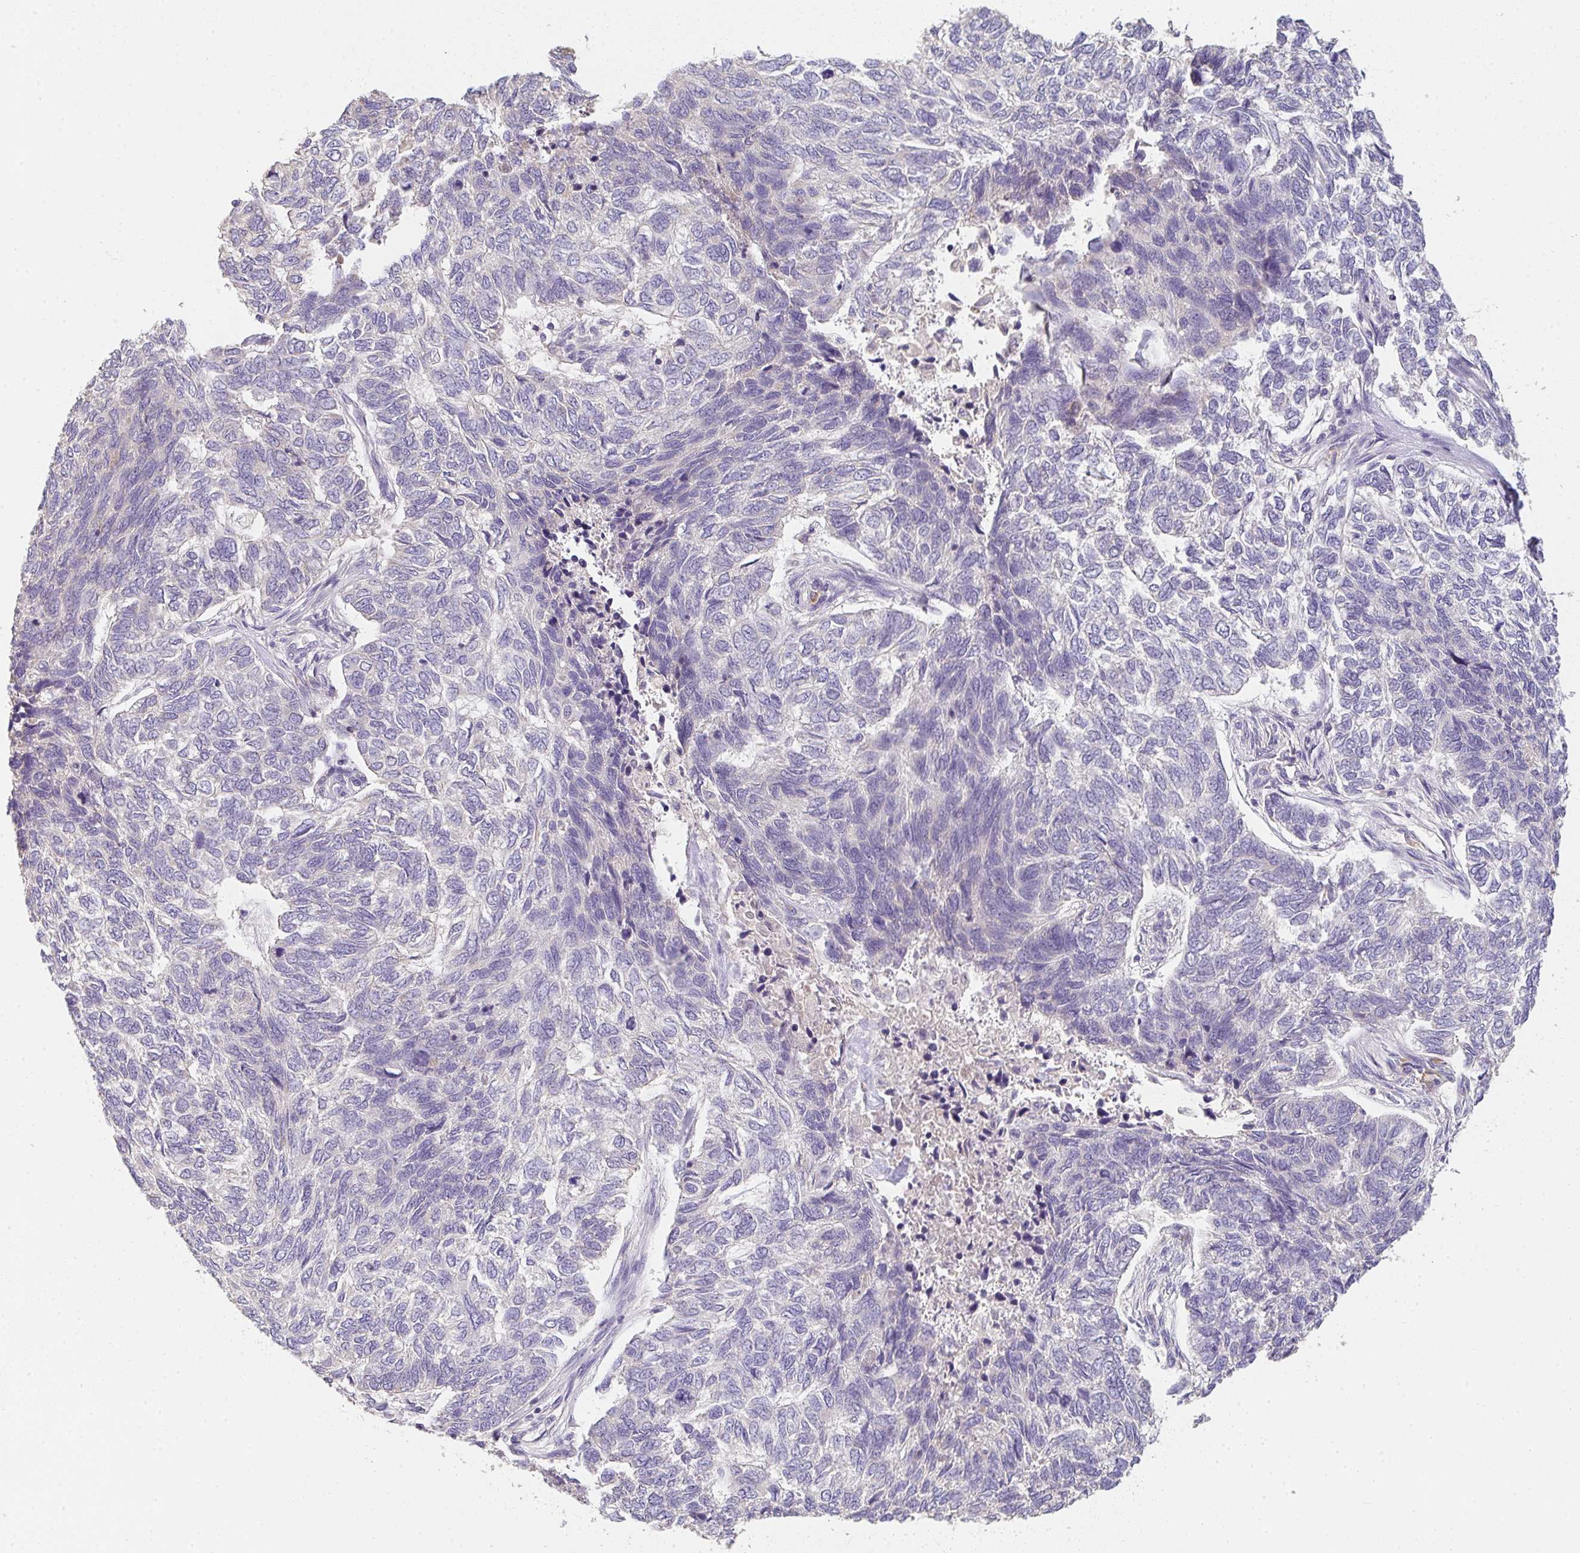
{"staining": {"intensity": "negative", "quantity": "none", "location": "none"}, "tissue": "skin cancer", "cell_type": "Tumor cells", "image_type": "cancer", "snomed": [{"axis": "morphology", "description": "Basal cell carcinoma"}, {"axis": "topography", "description": "Skin"}], "caption": "The immunohistochemistry (IHC) histopathology image has no significant staining in tumor cells of skin cancer tissue.", "gene": "ZNF215", "patient": {"sex": "female", "age": 65}}